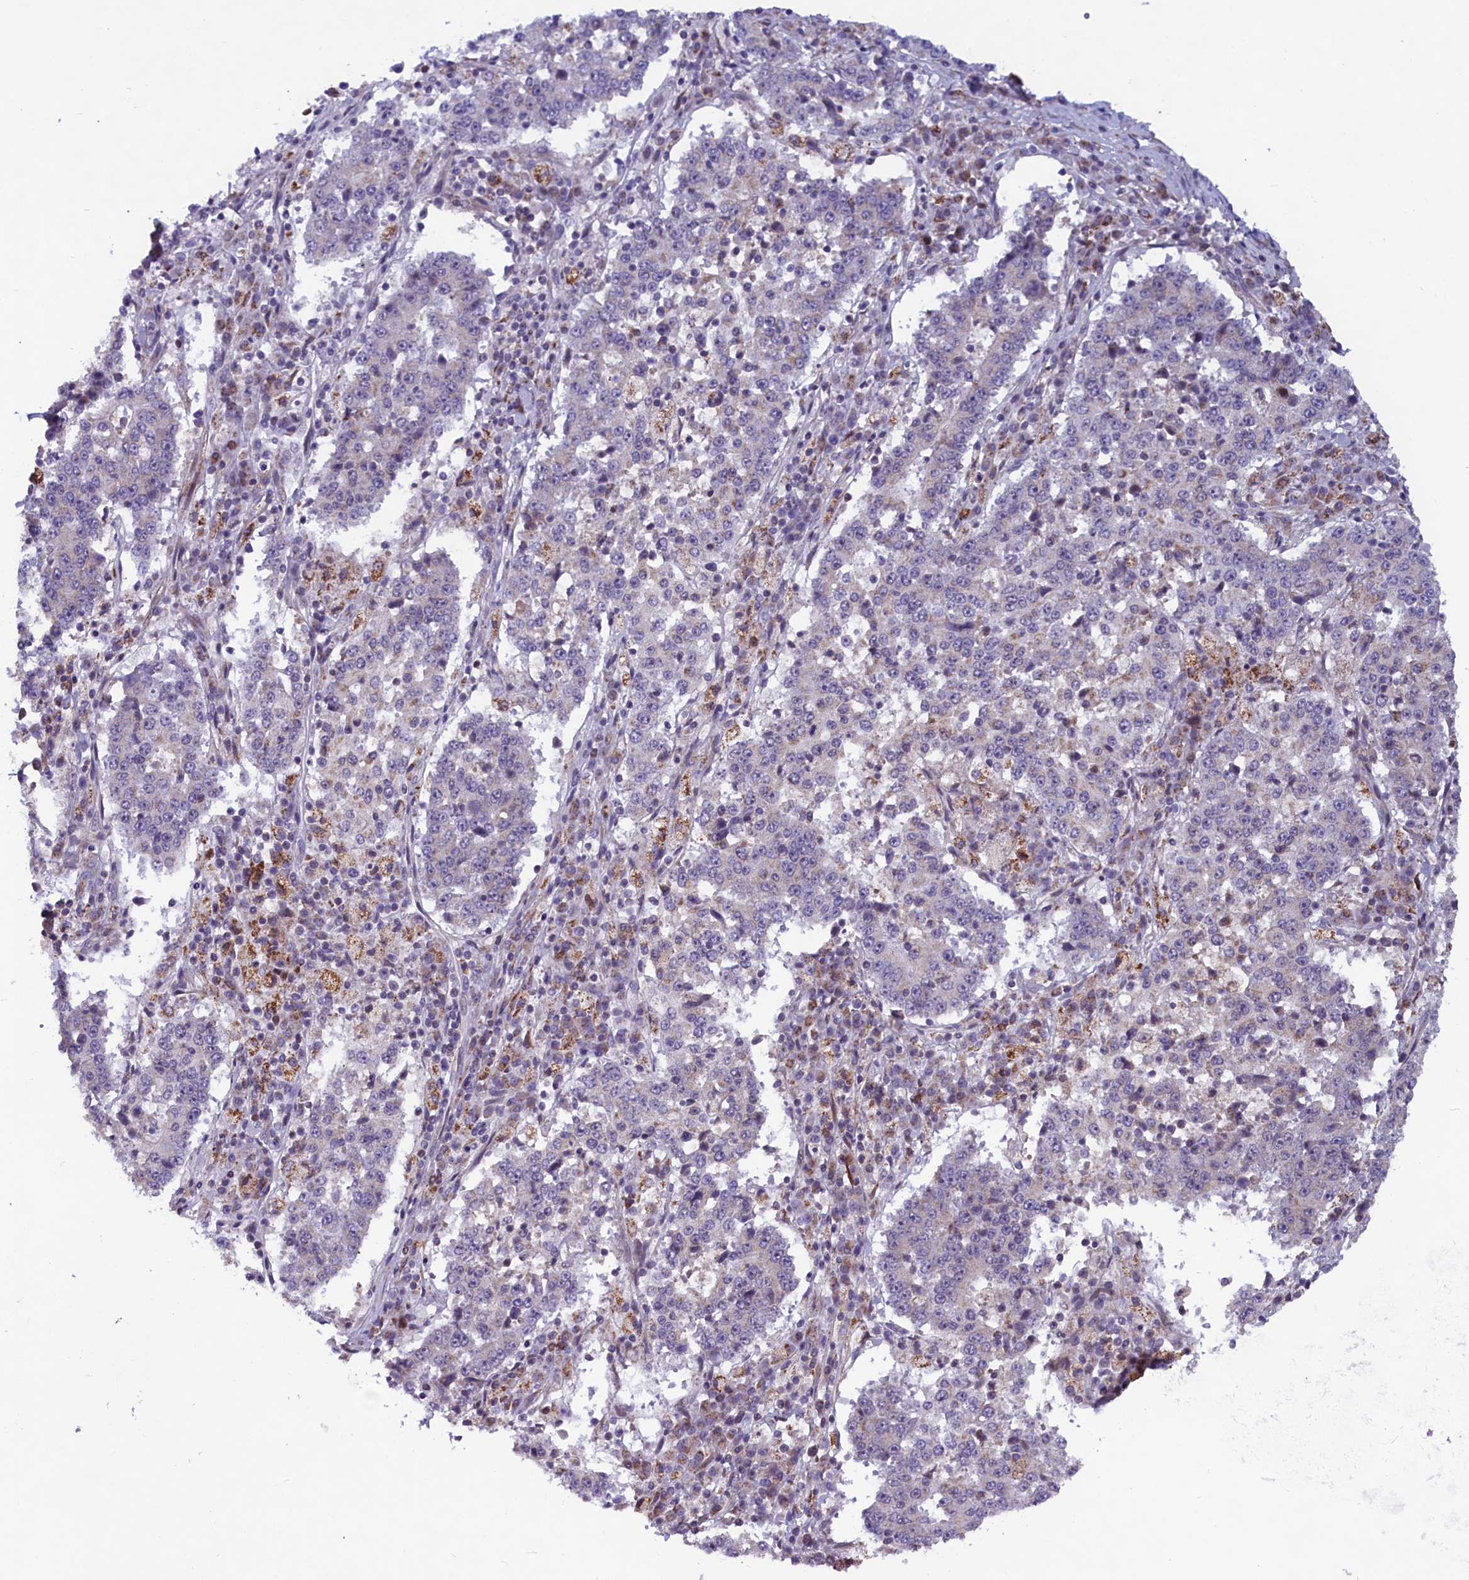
{"staining": {"intensity": "negative", "quantity": "none", "location": "none"}, "tissue": "stomach cancer", "cell_type": "Tumor cells", "image_type": "cancer", "snomed": [{"axis": "morphology", "description": "Adenocarcinoma, NOS"}, {"axis": "topography", "description": "Stomach"}], "caption": "Immunohistochemistry of stomach cancer reveals no positivity in tumor cells. Brightfield microscopy of immunohistochemistry stained with DAB (3,3'-diaminobenzidine) (brown) and hematoxylin (blue), captured at high magnification.", "gene": "MIEF2", "patient": {"sex": "male", "age": 59}}